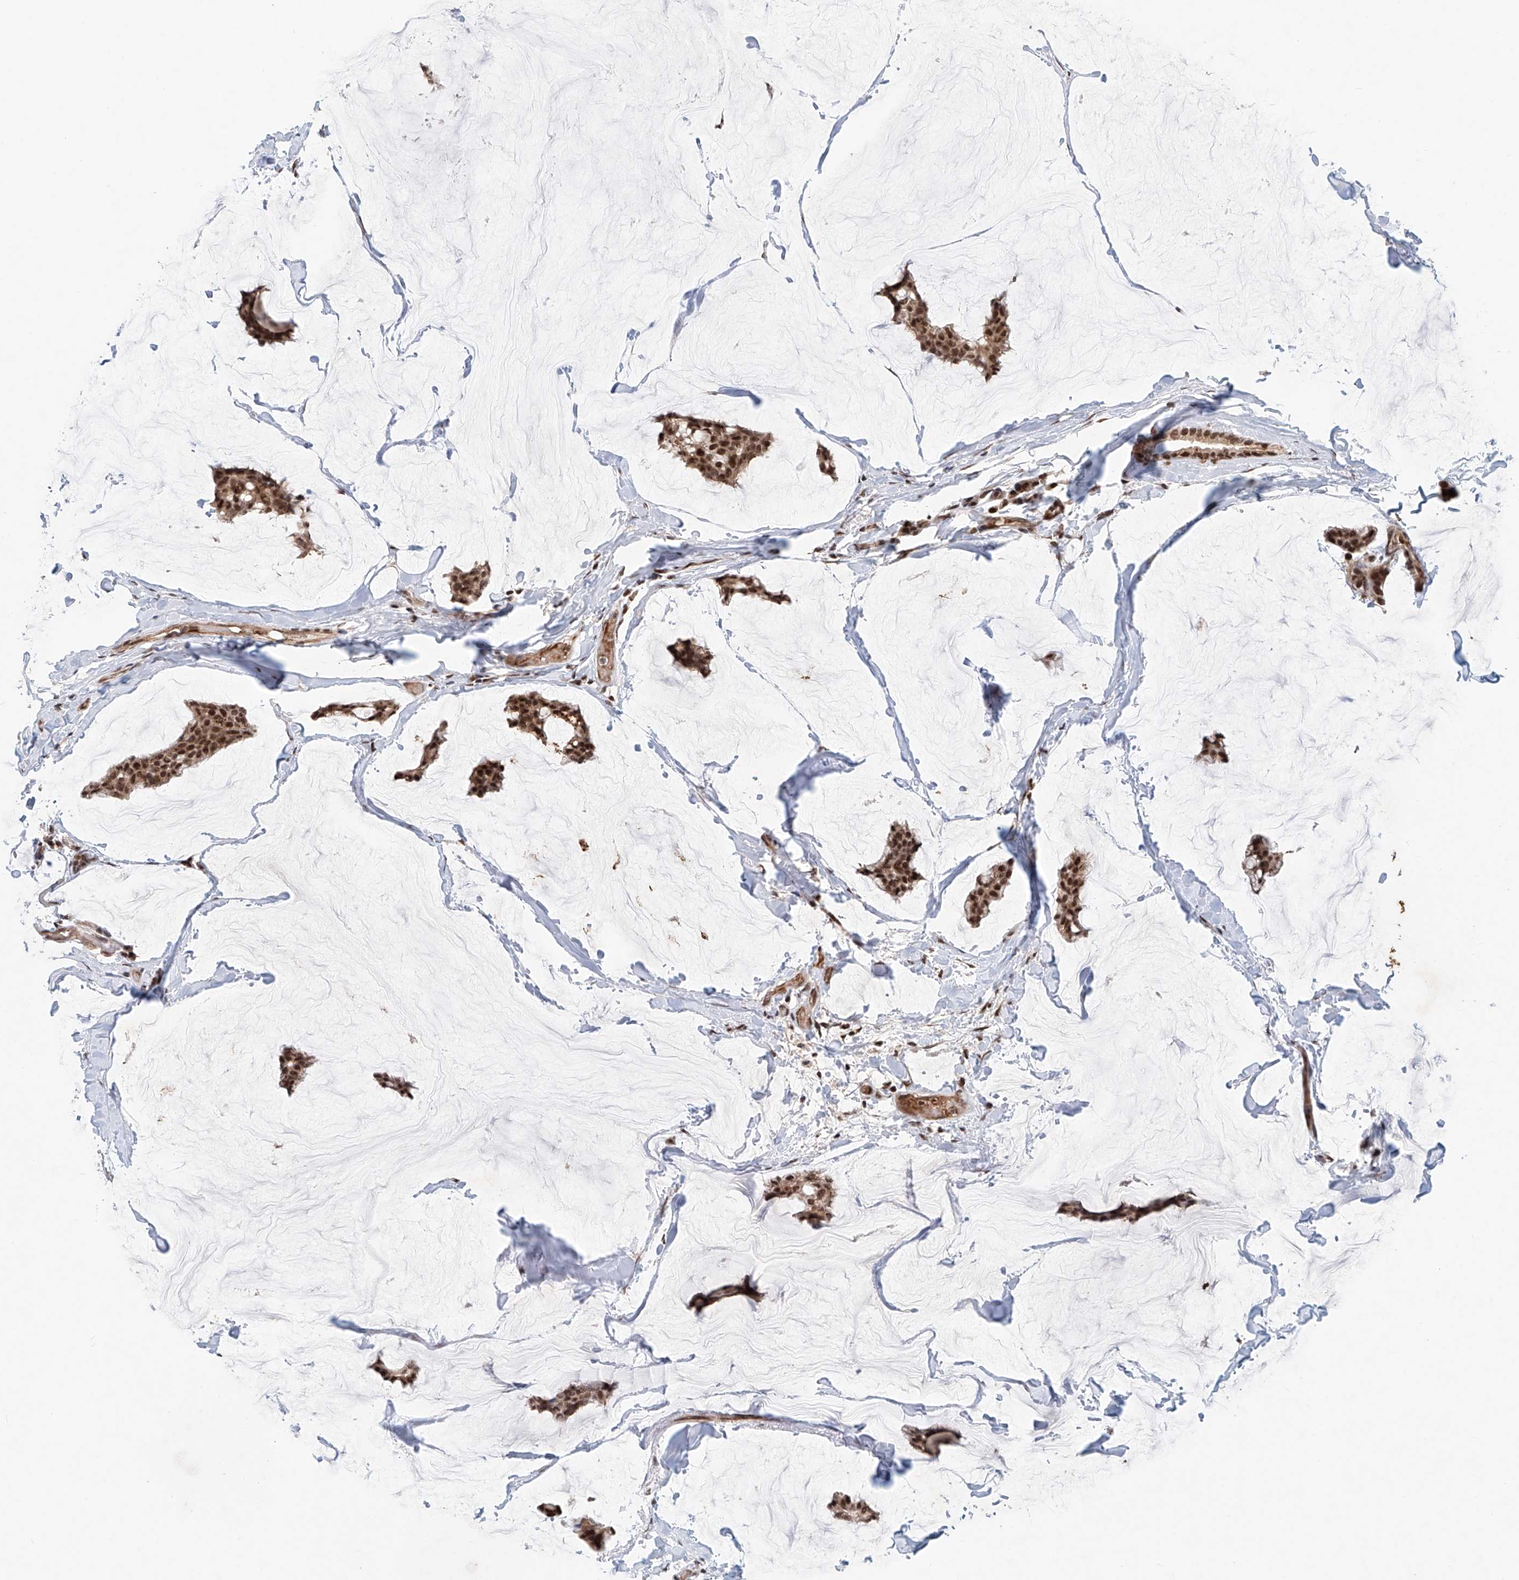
{"staining": {"intensity": "strong", "quantity": ">75%", "location": "cytoplasmic/membranous,nuclear"}, "tissue": "breast cancer", "cell_type": "Tumor cells", "image_type": "cancer", "snomed": [{"axis": "morphology", "description": "Duct carcinoma"}, {"axis": "topography", "description": "Breast"}], "caption": "Immunohistochemistry (IHC) staining of breast cancer, which reveals high levels of strong cytoplasmic/membranous and nuclear positivity in approximately >75% of tumor cells indicating strong cytoplasmic/membranous and nuclear protein positivity. The staining was performed using DAB (brown) for protein detection and nuclei were counterstained in hematoxylin (blue).", "gene": "ZNF470", "patient": {"sex": "female", "age": 93}}